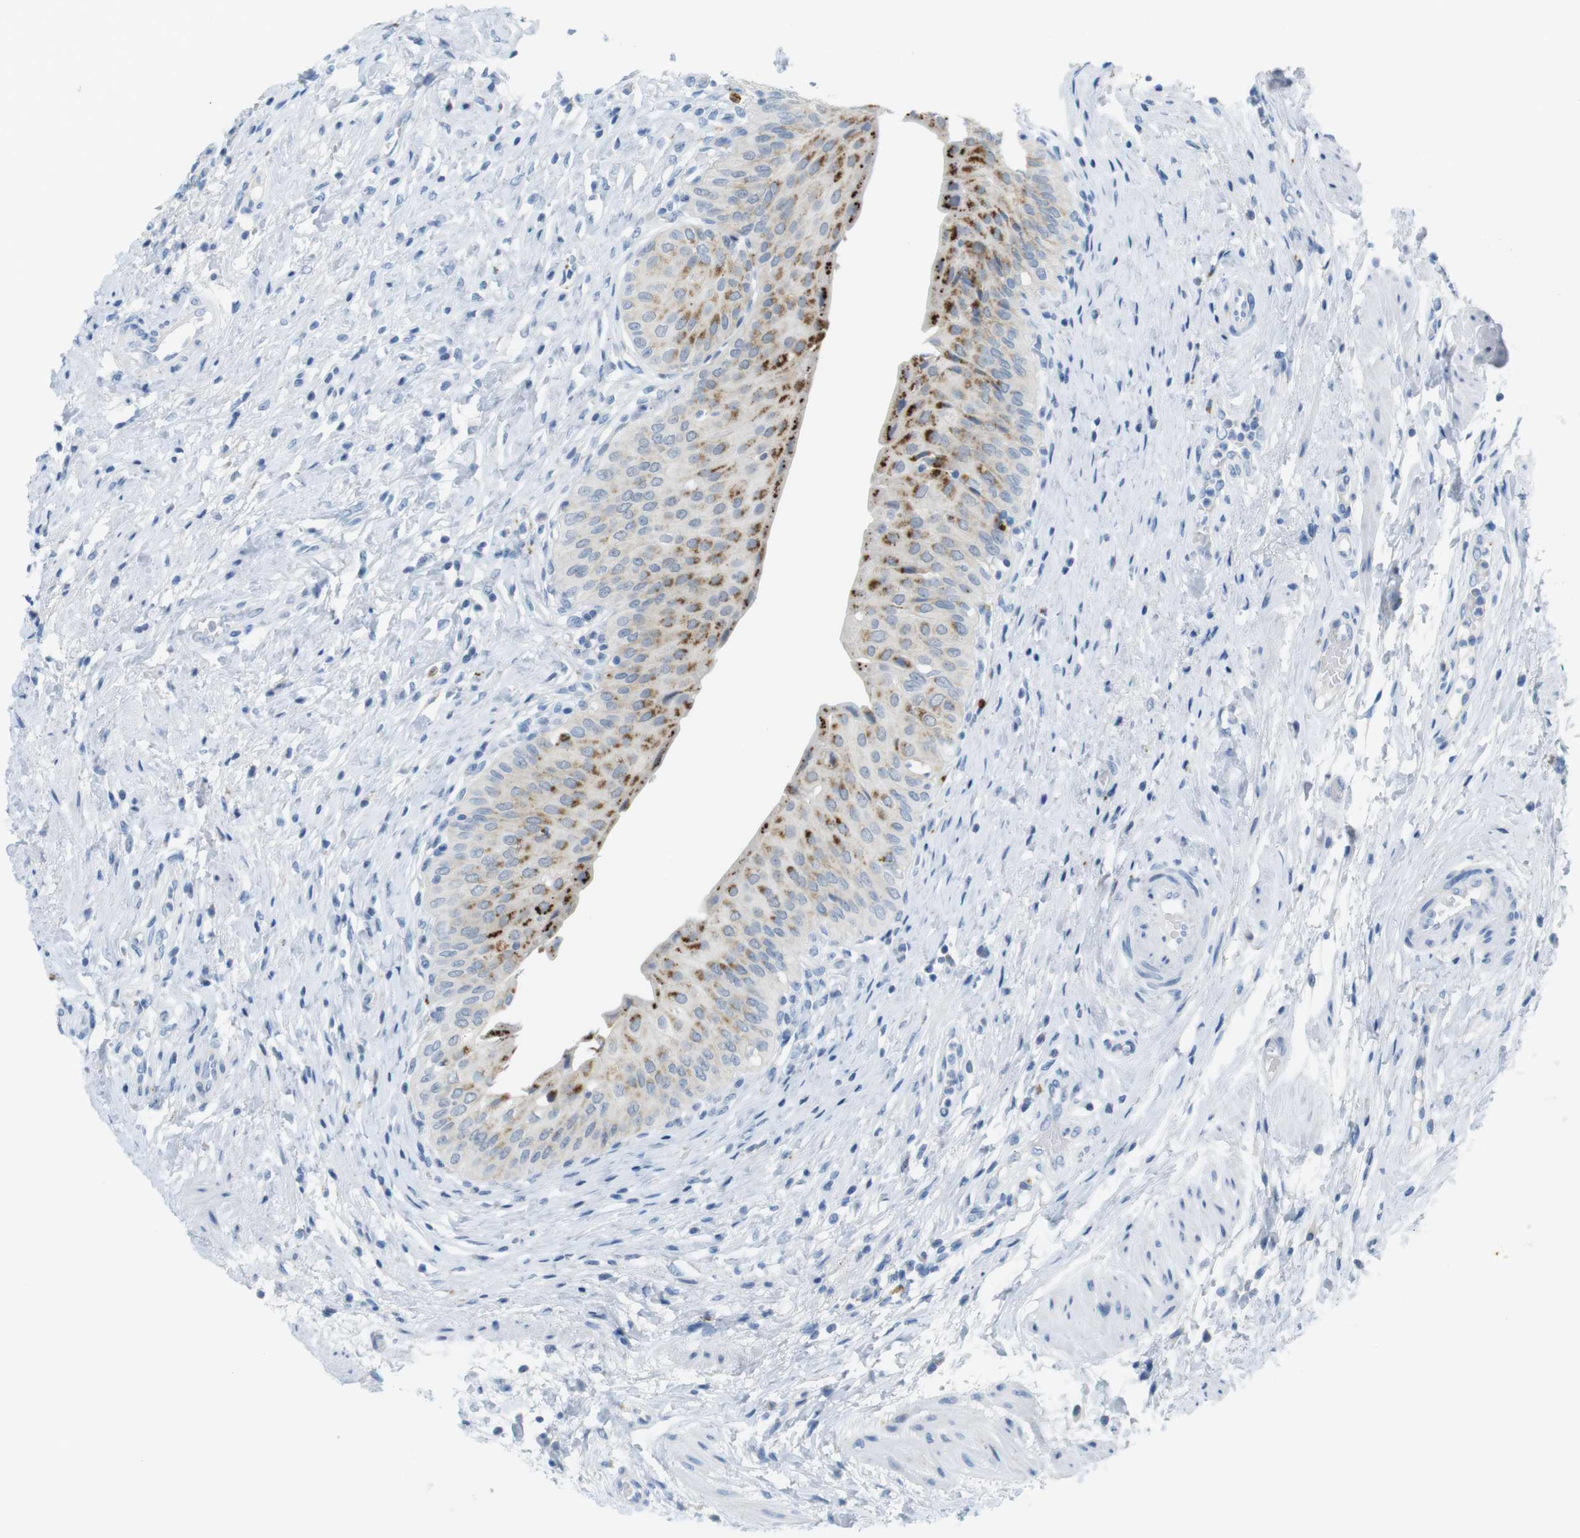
{"staining": {"intensity": "strong", "quantity": "25%-75%", "location": "cytoplasmic/membranous"}, "tissue": "urinary bladder", "cell_type": "Urothelial cells", "image_type": "normal", "snomed": [{"axis": "morphology", "description": "Normal tissue, NOS"}, {"axis": "morphology", "description": "Urothelial carcinoma, High grade"}, {"axis": "topography", "description": "Urinary bladder"}], "caption": "Protein staining of unremarkable urinary bladder reveals strong cytoplasmic/membranous staining in approximately 25%-75% of urothelial cells.", "gene": "YIPF1", "patient": {"sex": "male", "age": 46}}